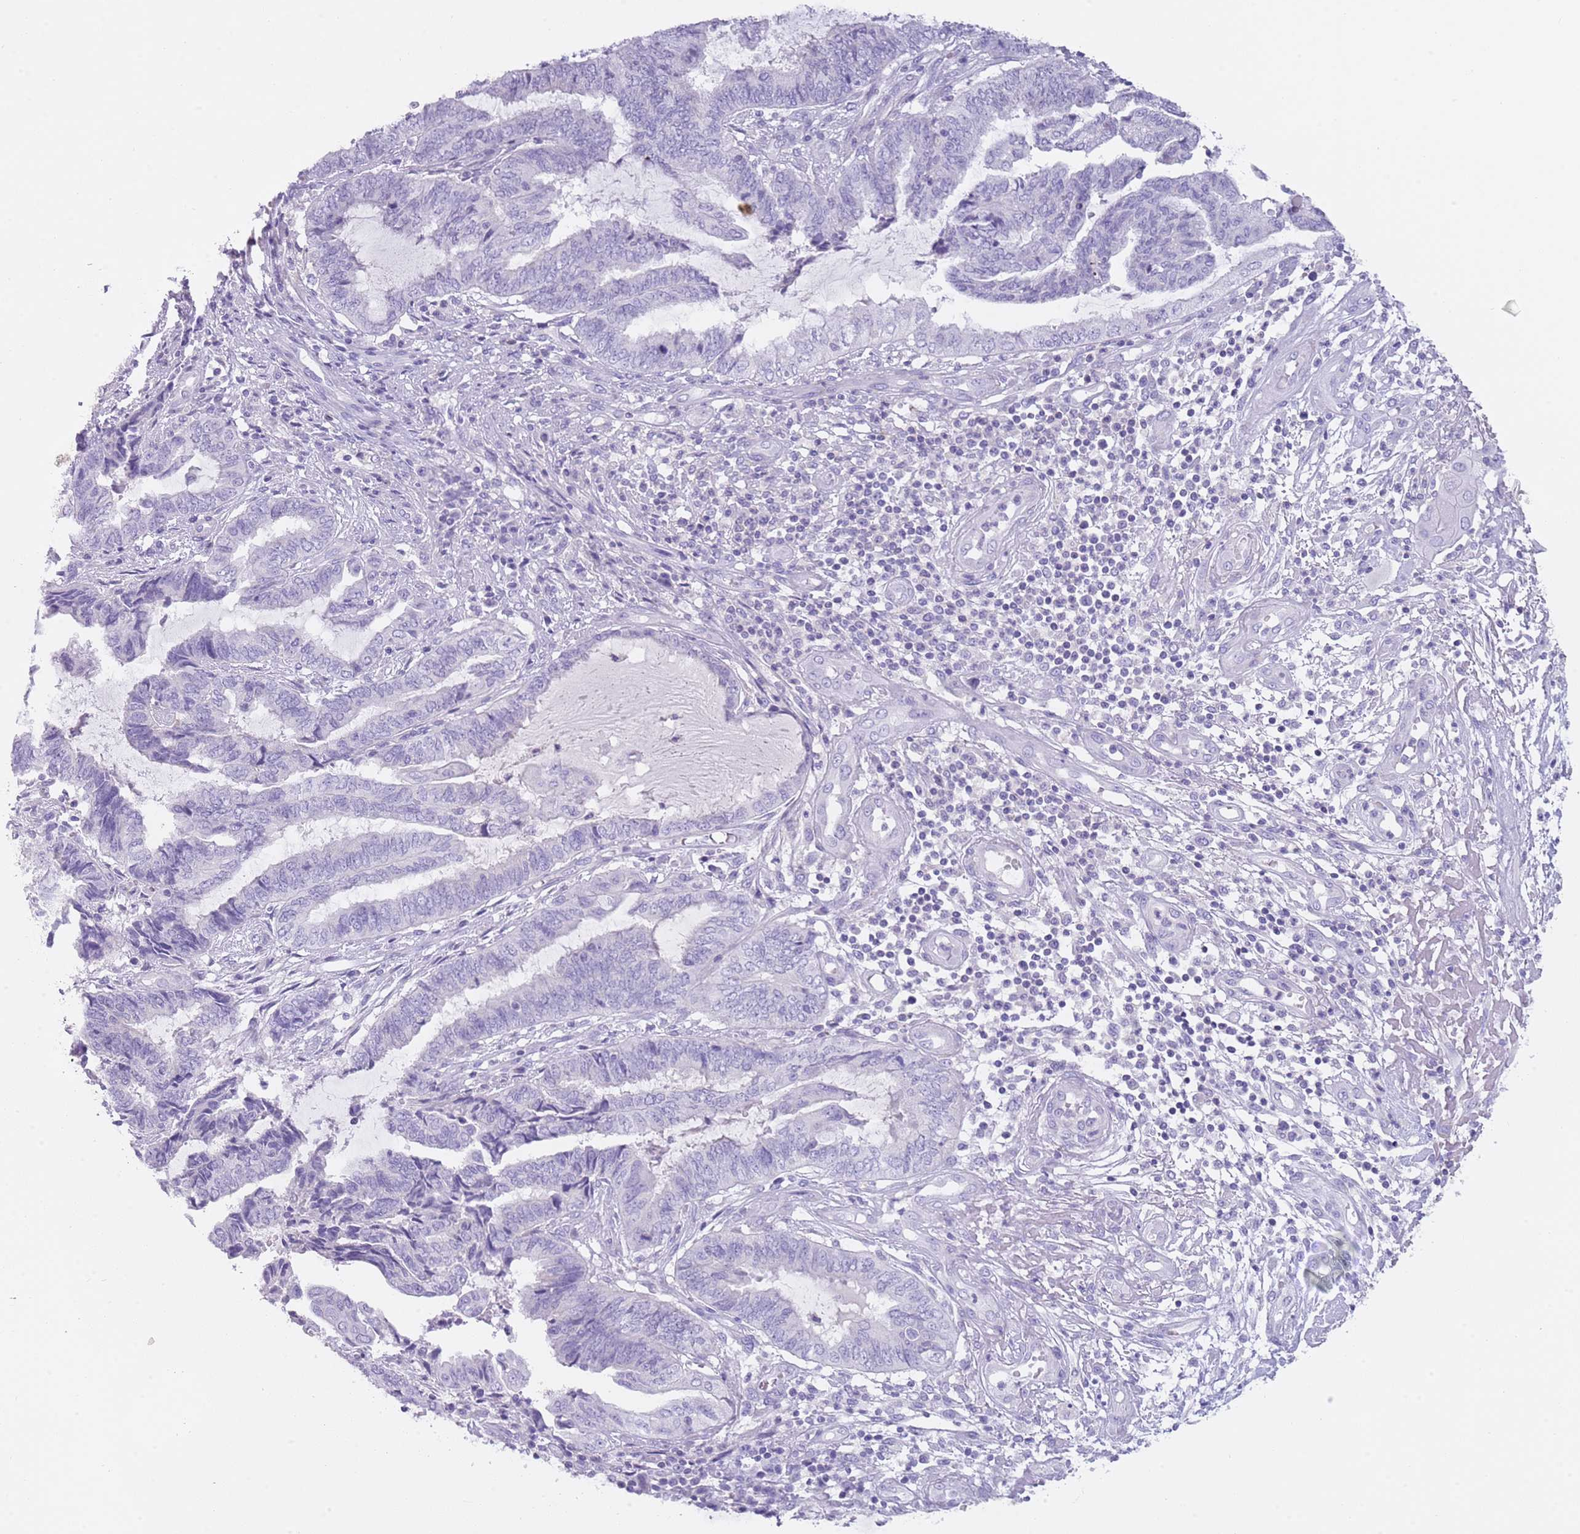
{"staining": {"intensity": "negative", "quantity": "none", "location": "none"}, "tissue": "endometrial cancer", "cell_type": "Tumor cells", "image_type": "cancer", "snomed": [{"axis": "morphology", "description": "Adenocarcinoma, NOS"}, {"axis": "topography", "description": "Uterus"}, {"axis": "topography", "description": "Endometrium"}], "caption": "DAB immunohistochemical staining of human endometrial cancer shows no significant expression in tumor cells. (Immunohistochemistry, brightfield microscopy, high magnification).", "gene": "NBPF20", "patient": {"sex": "female", "age": 70}}